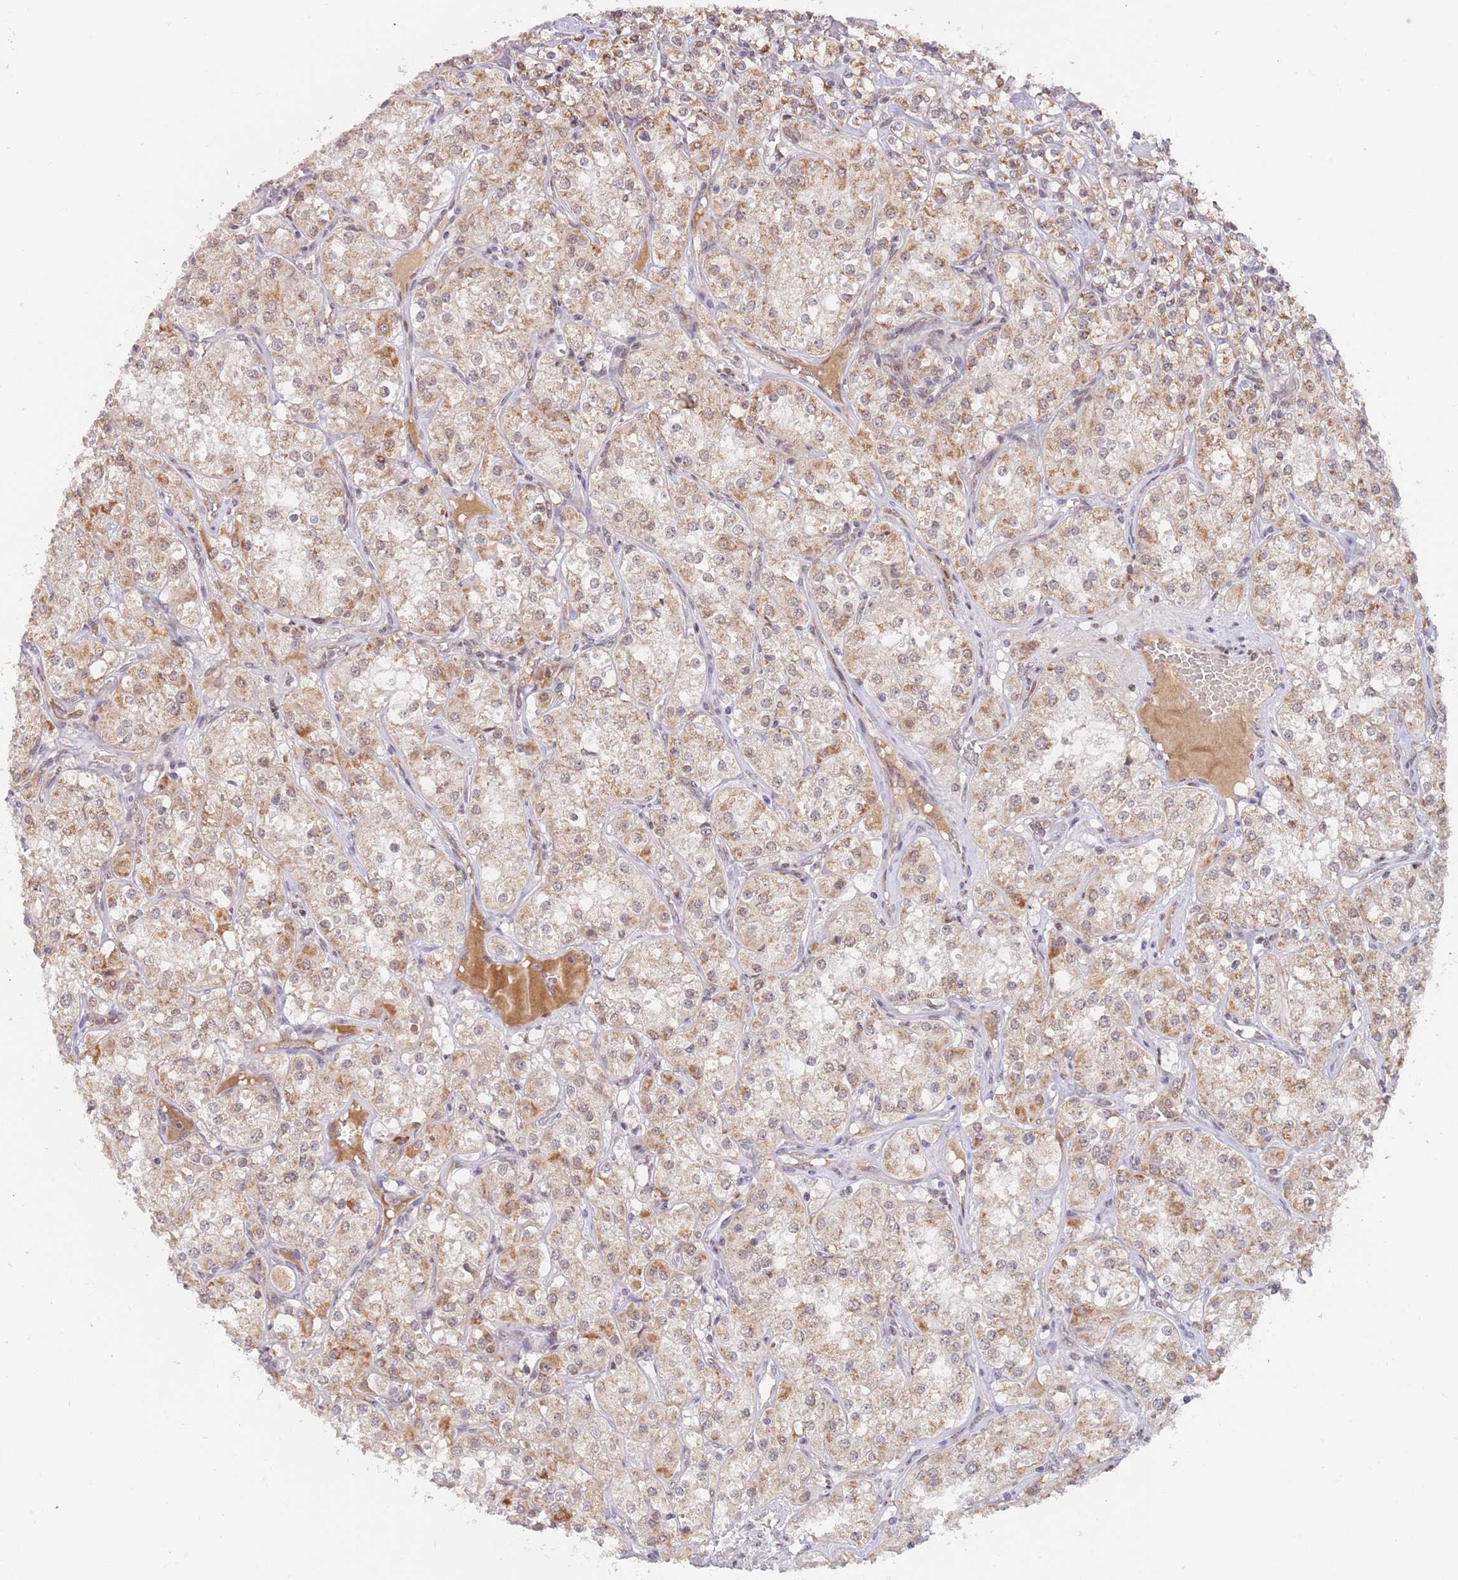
{"staining": {"intensity": "moderate", "quantity": ">75%", "location": "cytoplasmic/membranous"}, "tissue": "renal cancer", "cell_type": "Tumor cells", "image_type": "cancer", "snomed": [{"axis": "morphology", "description": "Adenocarcinoma, NOS"}, {"axis": "topography", "description": "Kidney"}], "caption": "The image demonstrates a brown stain indicating the presence of a protein in the cytoplasmic/membranous of tumor cells in renal cancer.", "gene": "TIMM13", "patient": {"sex": "male", "age": 77}}